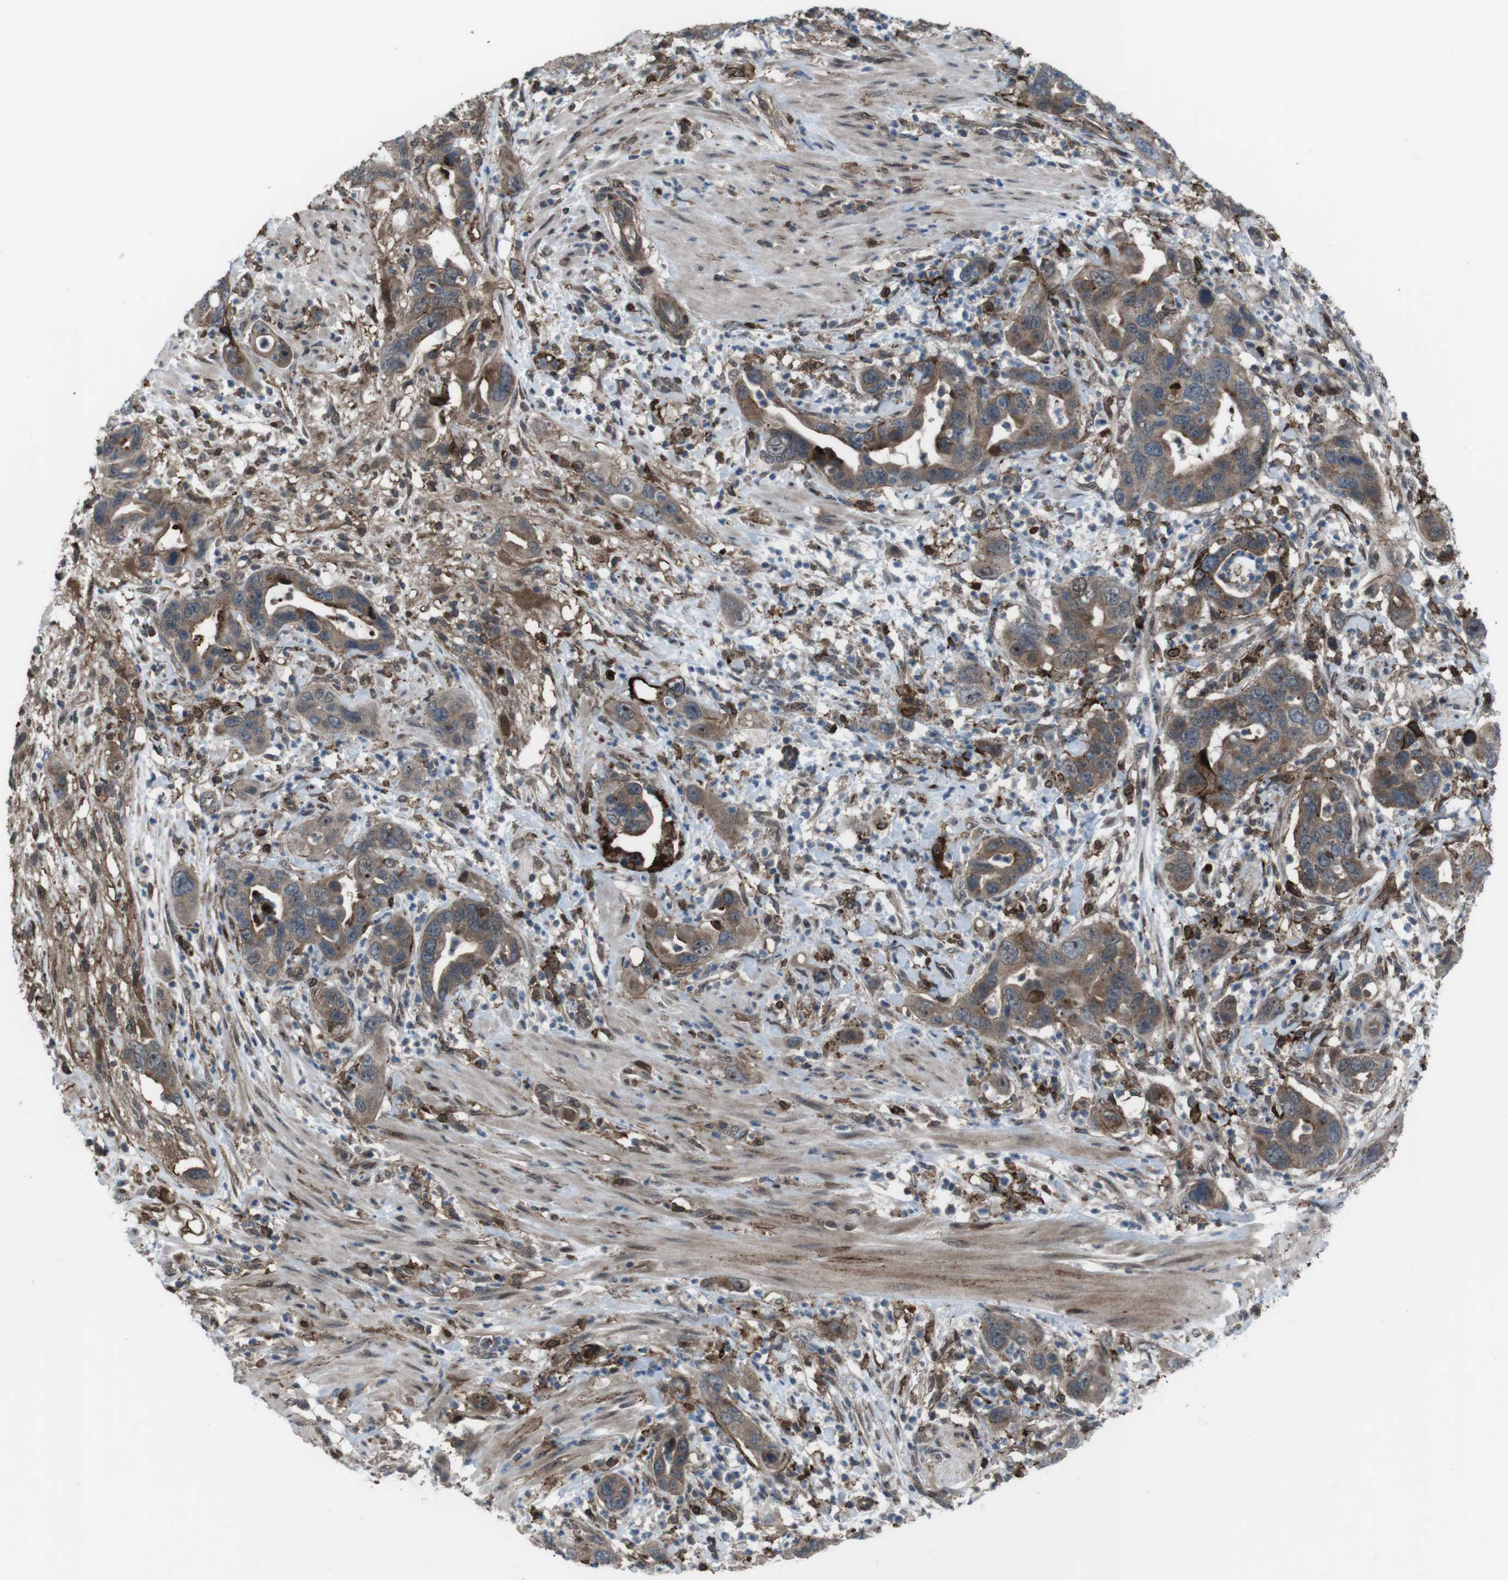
{"staining": {"intensity": "strong", "quantity": ">75%", "location": "cytoplasmic/membranous"}, "tissue": "pancreatic cancer", "cell_type": "Tumor cells", "image_type": "cancer", "snomed": [{"axis": "morphology", "description": "Adenocarcinoma, NOS"}, {"axis": "topography", "description": "Pancreas"}], "caption": "This image displays immunohistochemistry (IHC) staining of human pancreatic cancer, with high strong cytoplasmic/membranous expression in about >75% of tumor cells.", "gene": "GDF10", "patient": {"sex": "female", "age": 71}}